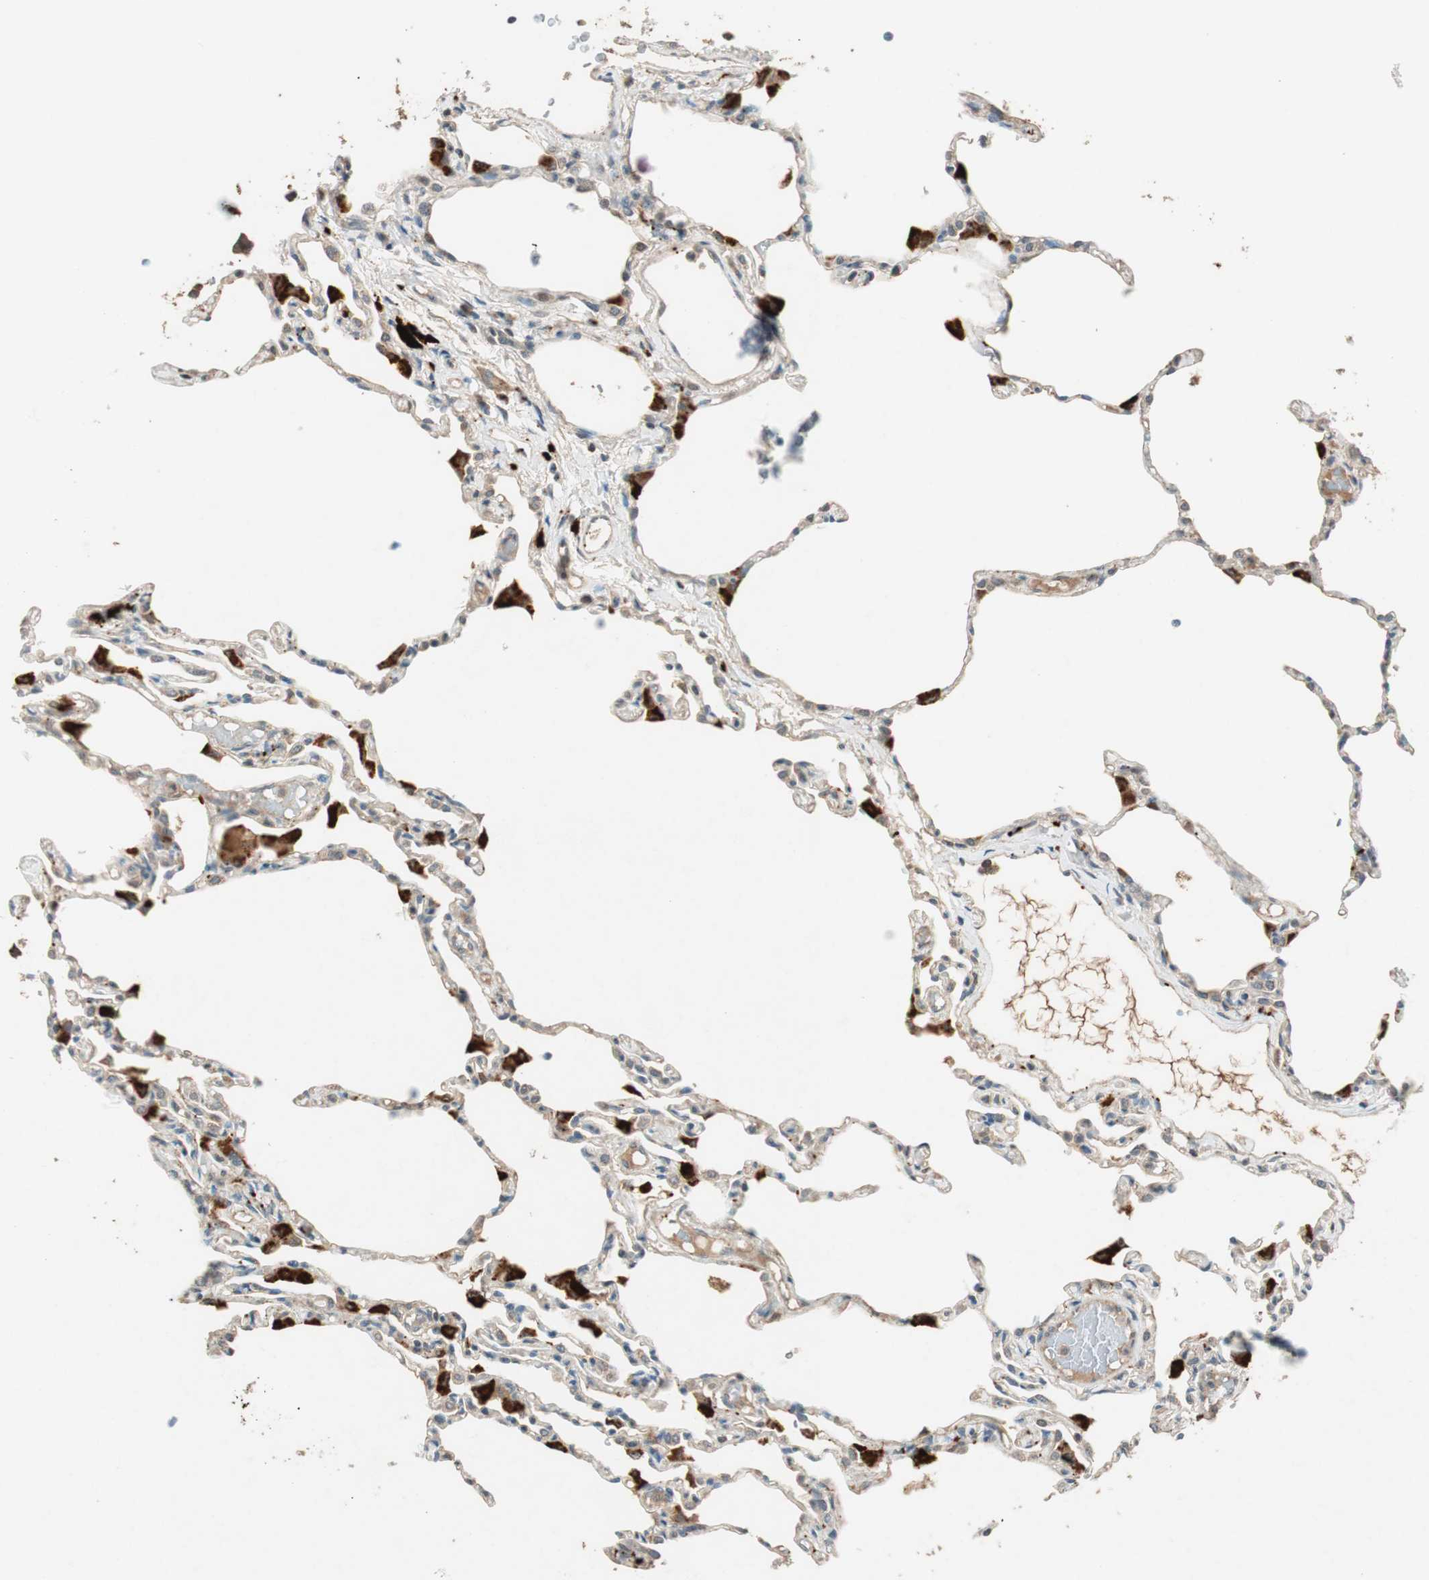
{"staining": {"intensity": "weak", "quantity": ">75%", "location": "cytoplasmic/membranous"}, "tissue": "lung", "cell_type": "Alveolar cells", "image_type": "normal", "snomed": [{"axis": "morphology", "description": "Normal tissue, NOS"}, {"axis": "topography", "description": "Lung"}], "caption": "Weak cytoplasmic/membranous positivity for a protein is identified in about >75% of alveolar cells of unremarkable lung using immunohistochemistry.", "gene": "GLB1", "patient": {"sex": "female", "age": 49}}